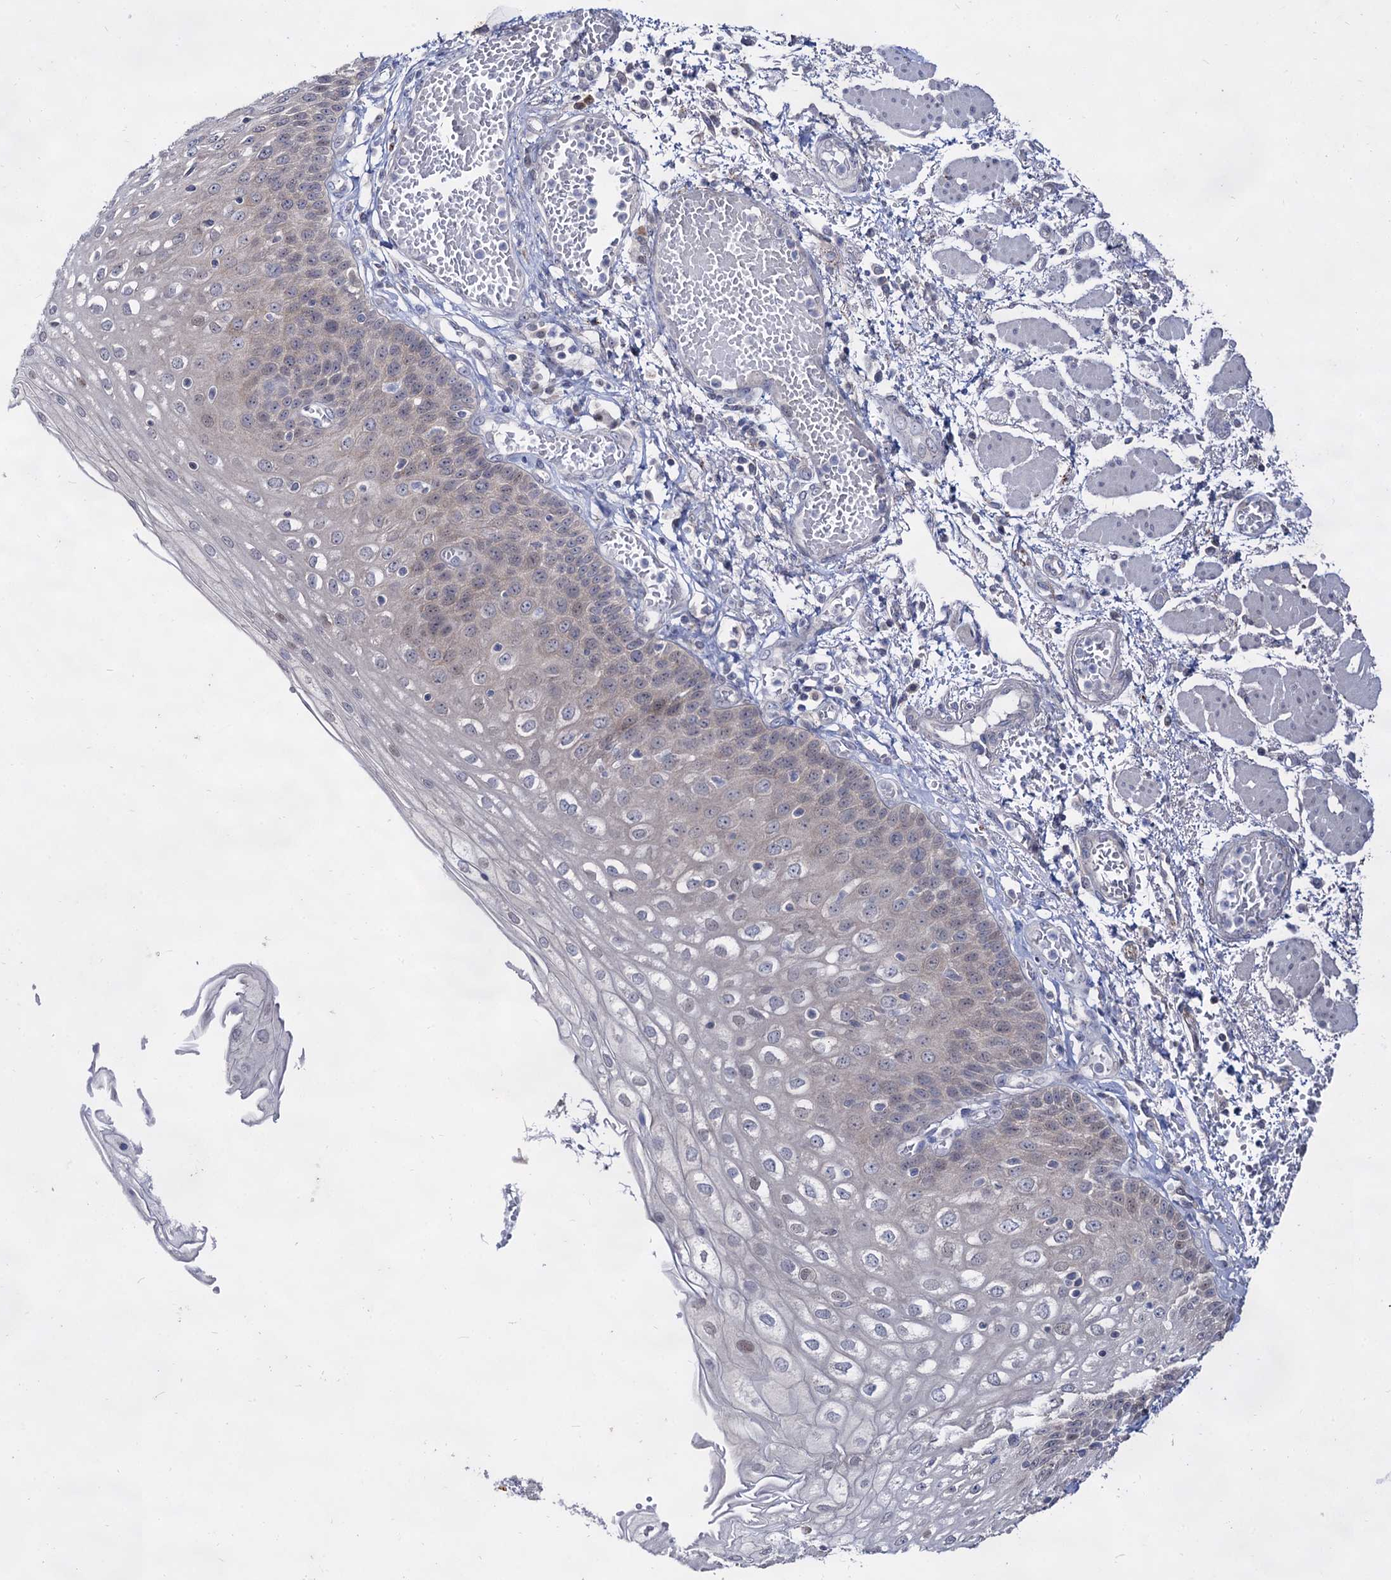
{"staining": {"intensity": "negative", "quantity": "none", "location": "none"}, "tissue": "esophagus", "cell_type": "Squamous epithelial cells", "image_type": "normal", "snomed": [{"axis": "morphology", "description": "Normal tissue, NOS"}, {"axis": "topography", "description": "Esophagus"}], "caption": "The photomicrograph exhibits no significant expression in squamous epithelial cells of esophagus.", "gene": "ARFIP2", "patient": {"sex": "male", "age": 81}}